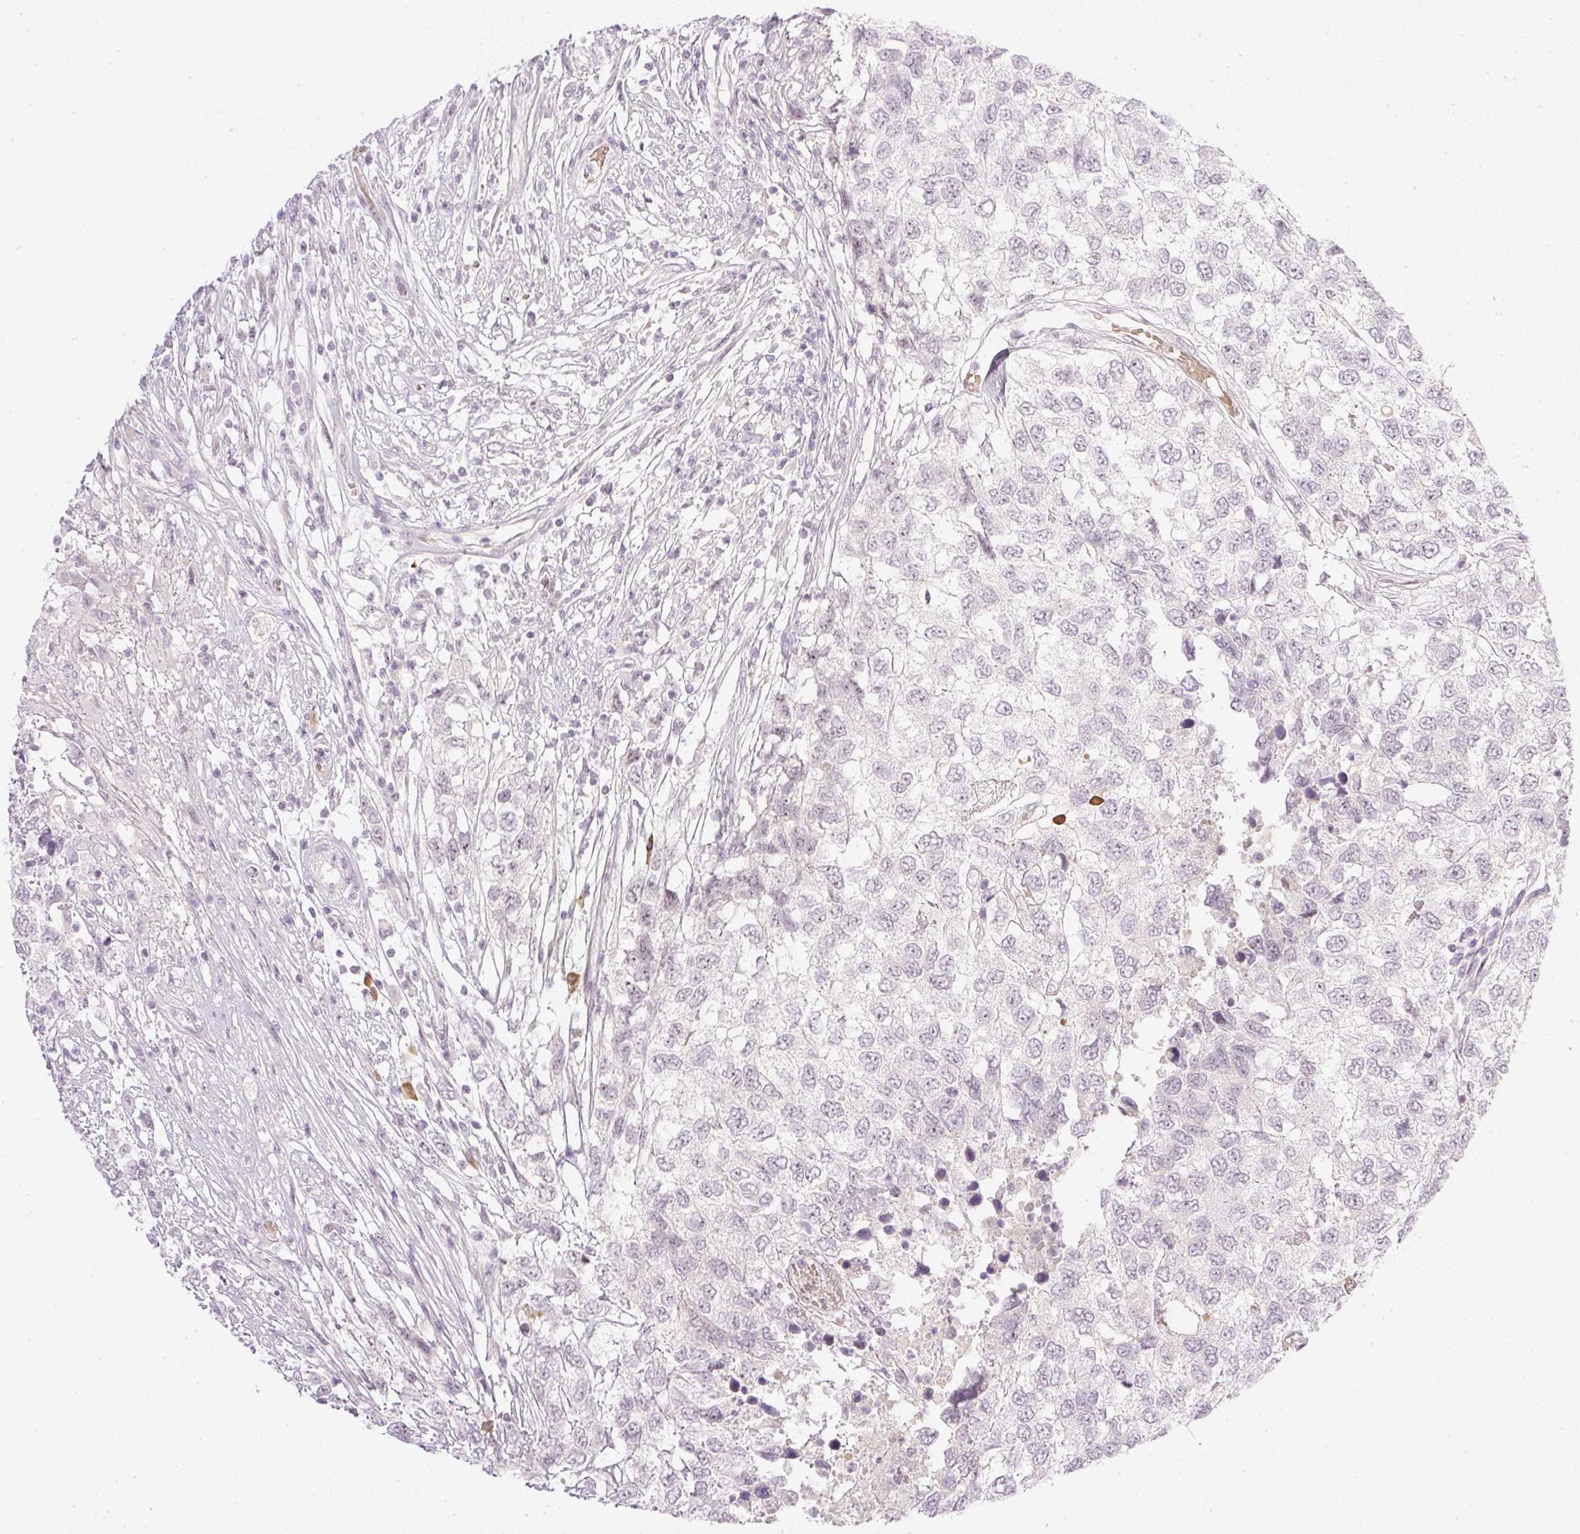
{"staining": {"intensity": "weak", "quantity": "<25%", "location": "nuclear"}, "tissue": "testis cancer", "cell_type": "Tumor cells", "image_type": "cancer", "snomed": [{"axis": "morphology", "description": "Carcinoma, Embryonal, NOS"}, {"axis": "topography", "description": "Testis"}], "caption": "Tumor cells are negative for brown protein staining in testis embryonal carcinoma. The staining was performed using DAB (3,3'-diaminobenzidine) to visualize the protein expression in brown, while the nuclei were stained in blue with hematoxylin (Magnification: 20x).", "gene": "AAR2", "patient": {"sex": "male", "age": 83}}